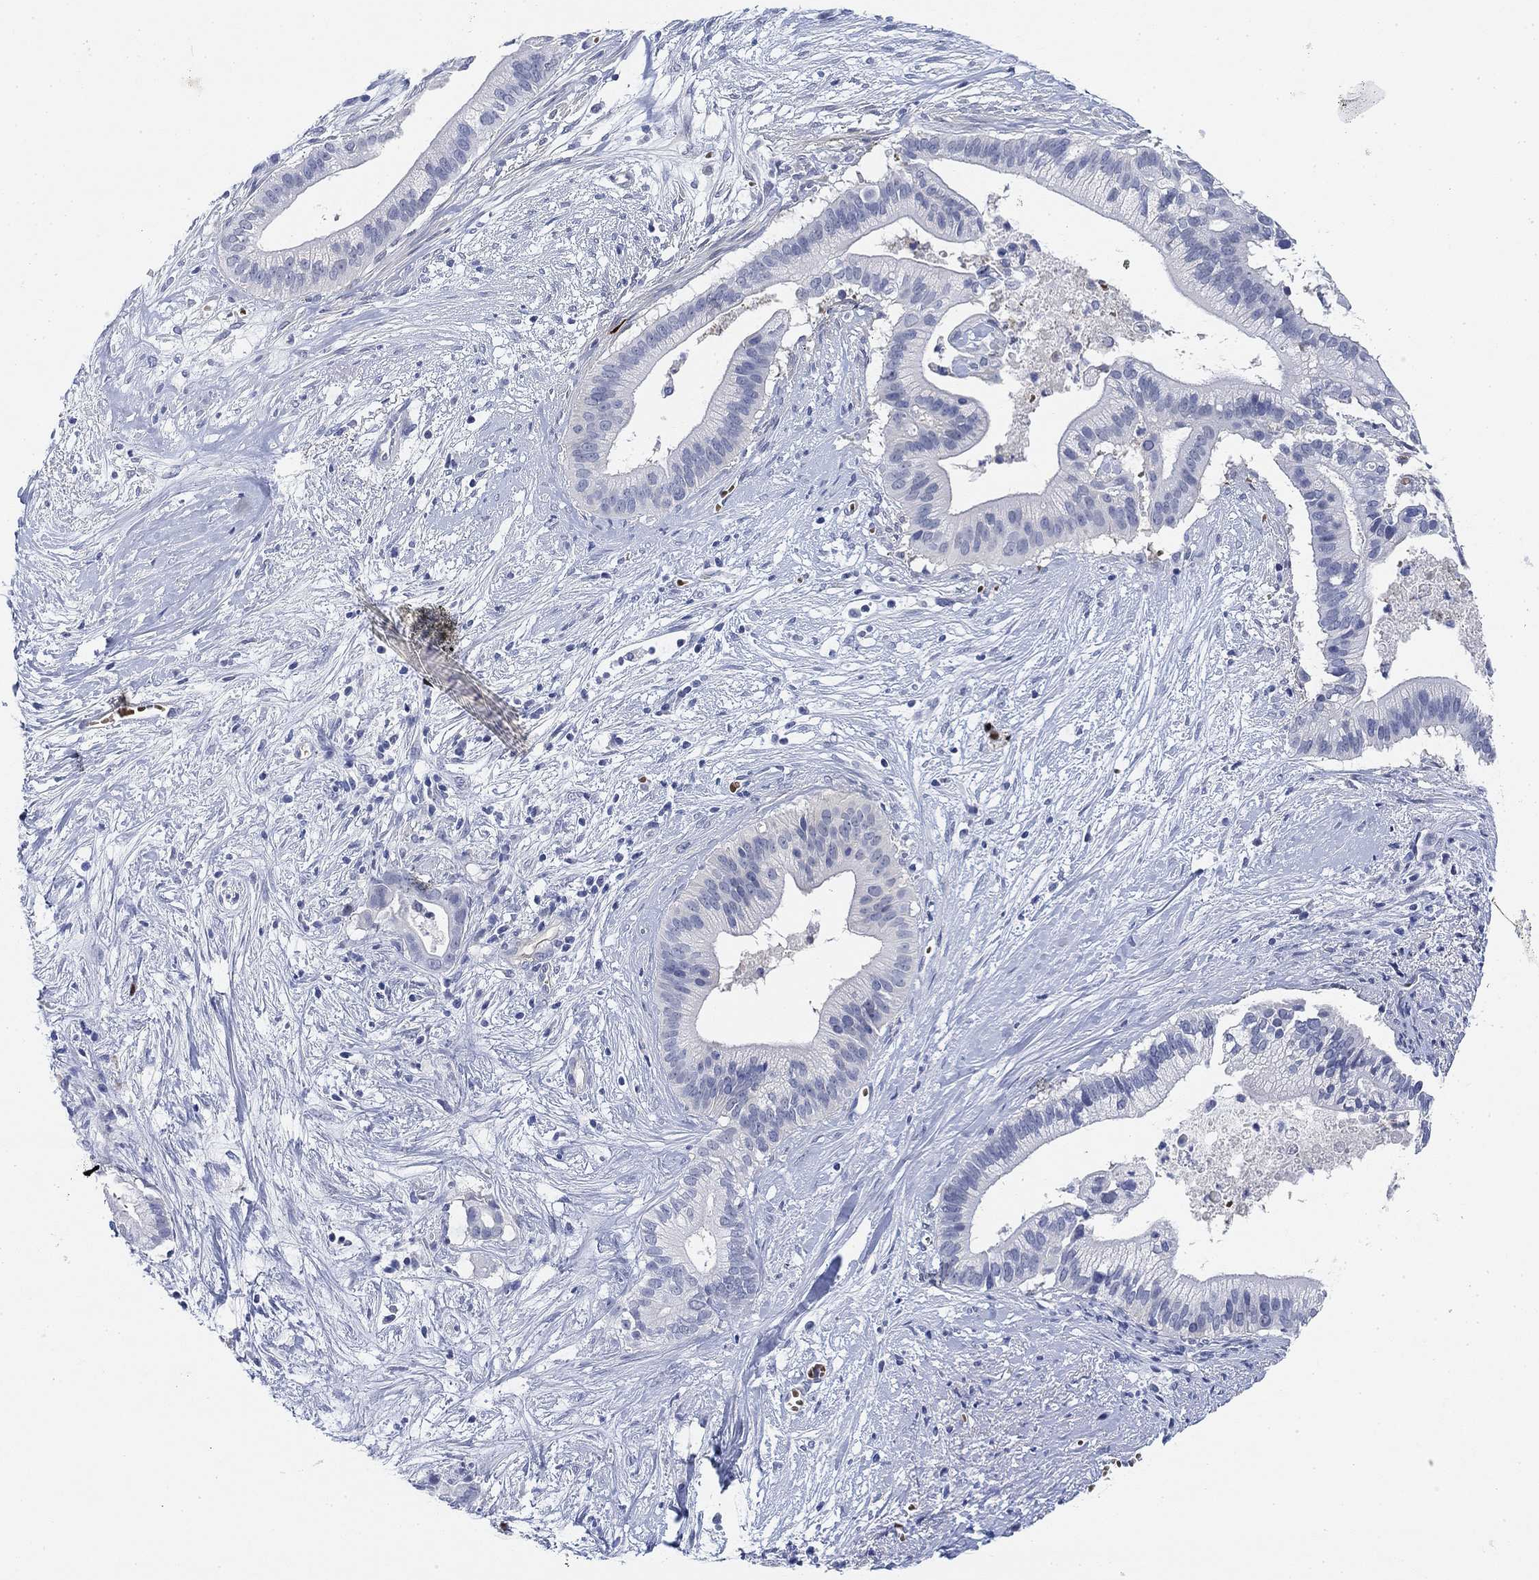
{"staining": {"intensity": "negative", "quantity": "none", "location": "none"}, "tissue": "pancreatic cancer", "cell_type": "Tumor cells", "image_type": "cancer", "snomed": [{"axis": "morphology", "description": "Adenocarcinoma, NOS"}, {"axis": "topography", "description": "Pancreas"}], "caption": "Photomicrograph shows no significant protein positivity in tumor cells of adenocarcinoma (pancreatic).", "gene": "PAX6", "patient": {"sex": "male", "age": 61}}